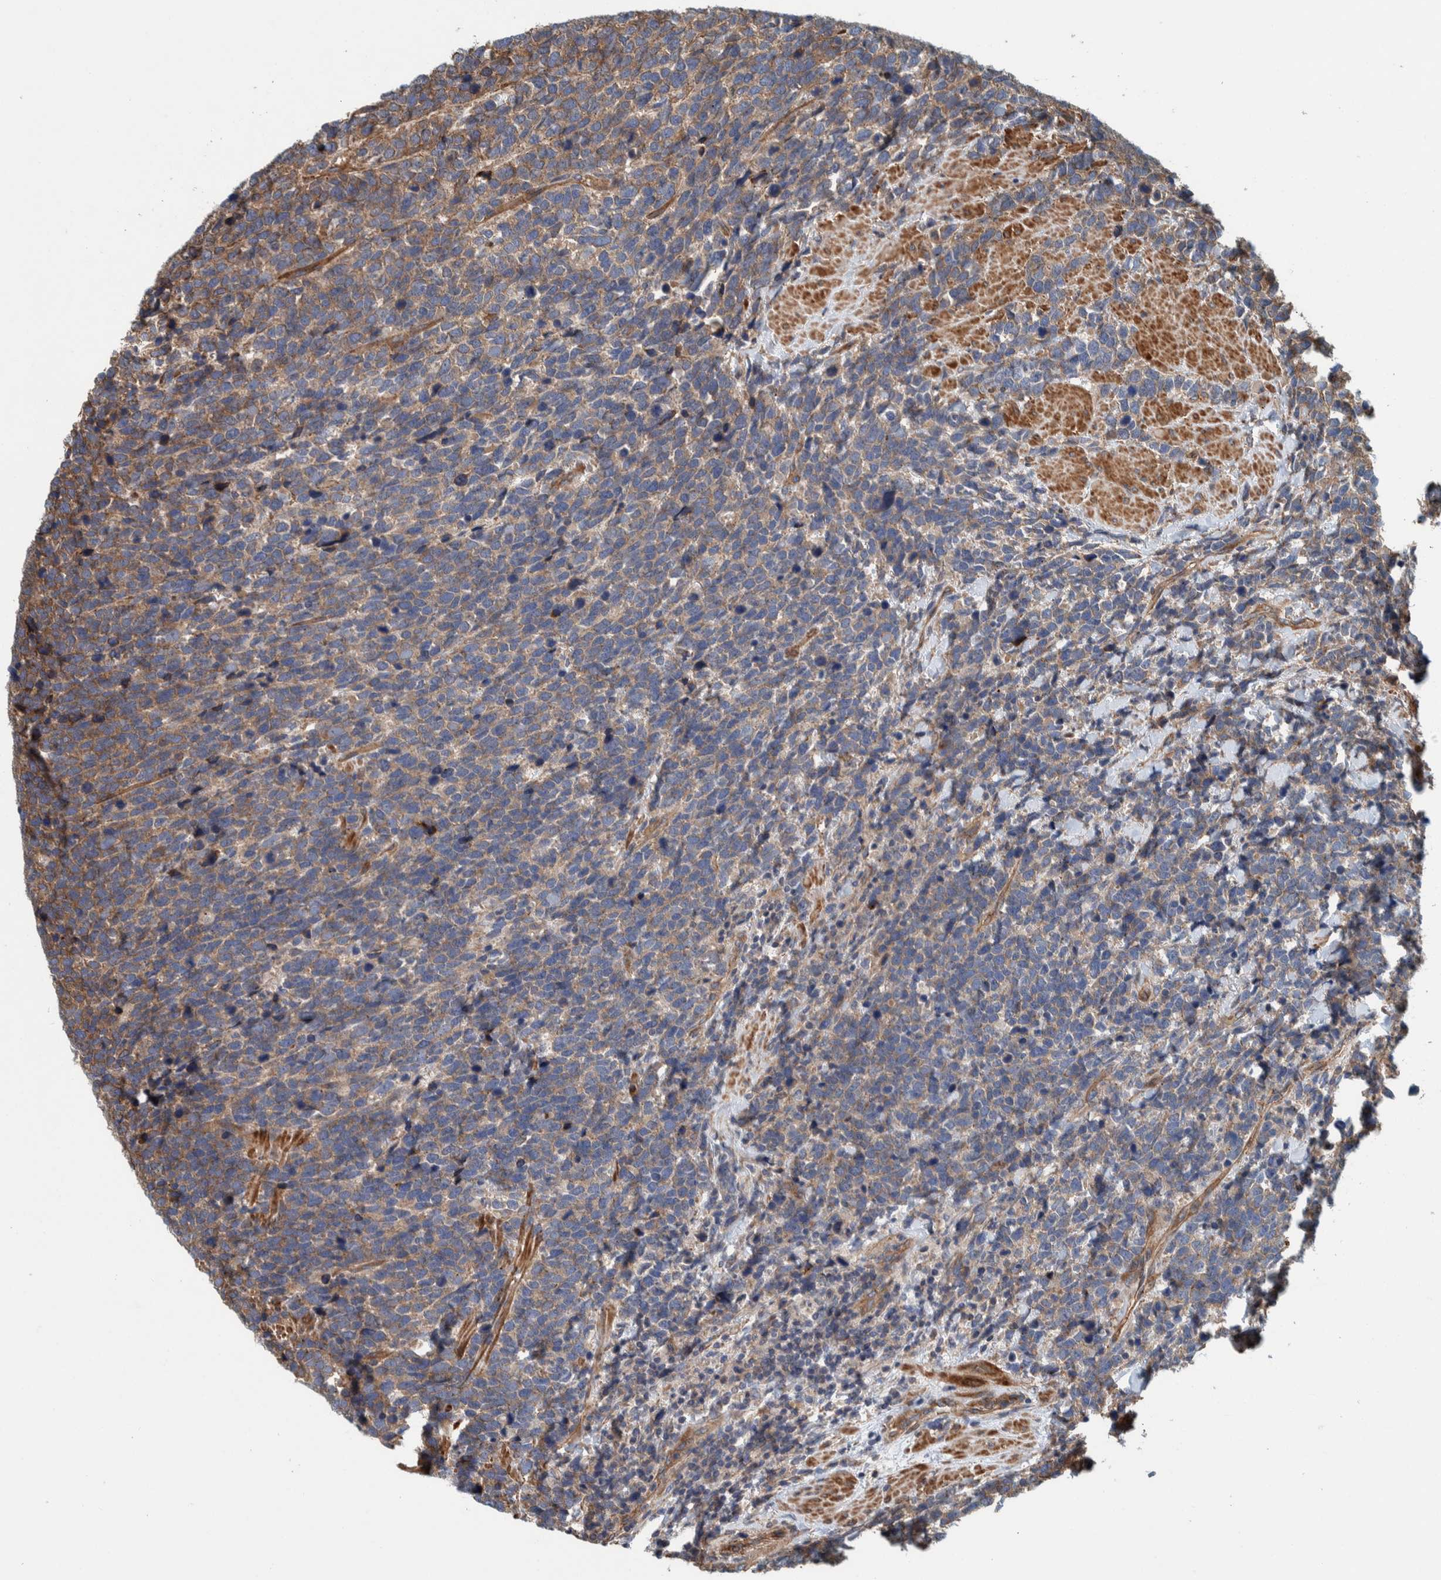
{"staining": {"intensity": "weak", "quantity": "<25%", "location": "cytoplasmic/membranous"}, "tissue": "urothelial cancer", "cell_type": "Tumor cells", "image_type": "cancer", "snomed": [{"axis": "morphology", "description": "Urothelial carcinoma, High grade"}, {"axis": "topography", "description": "Urinary bladder"}], "caption": "Urothelial cancer stained for a protein using IHC shows no positivity tumor cells.", "gene": "PKD1L1", "patient": {"sex": "female", "age": 82}}